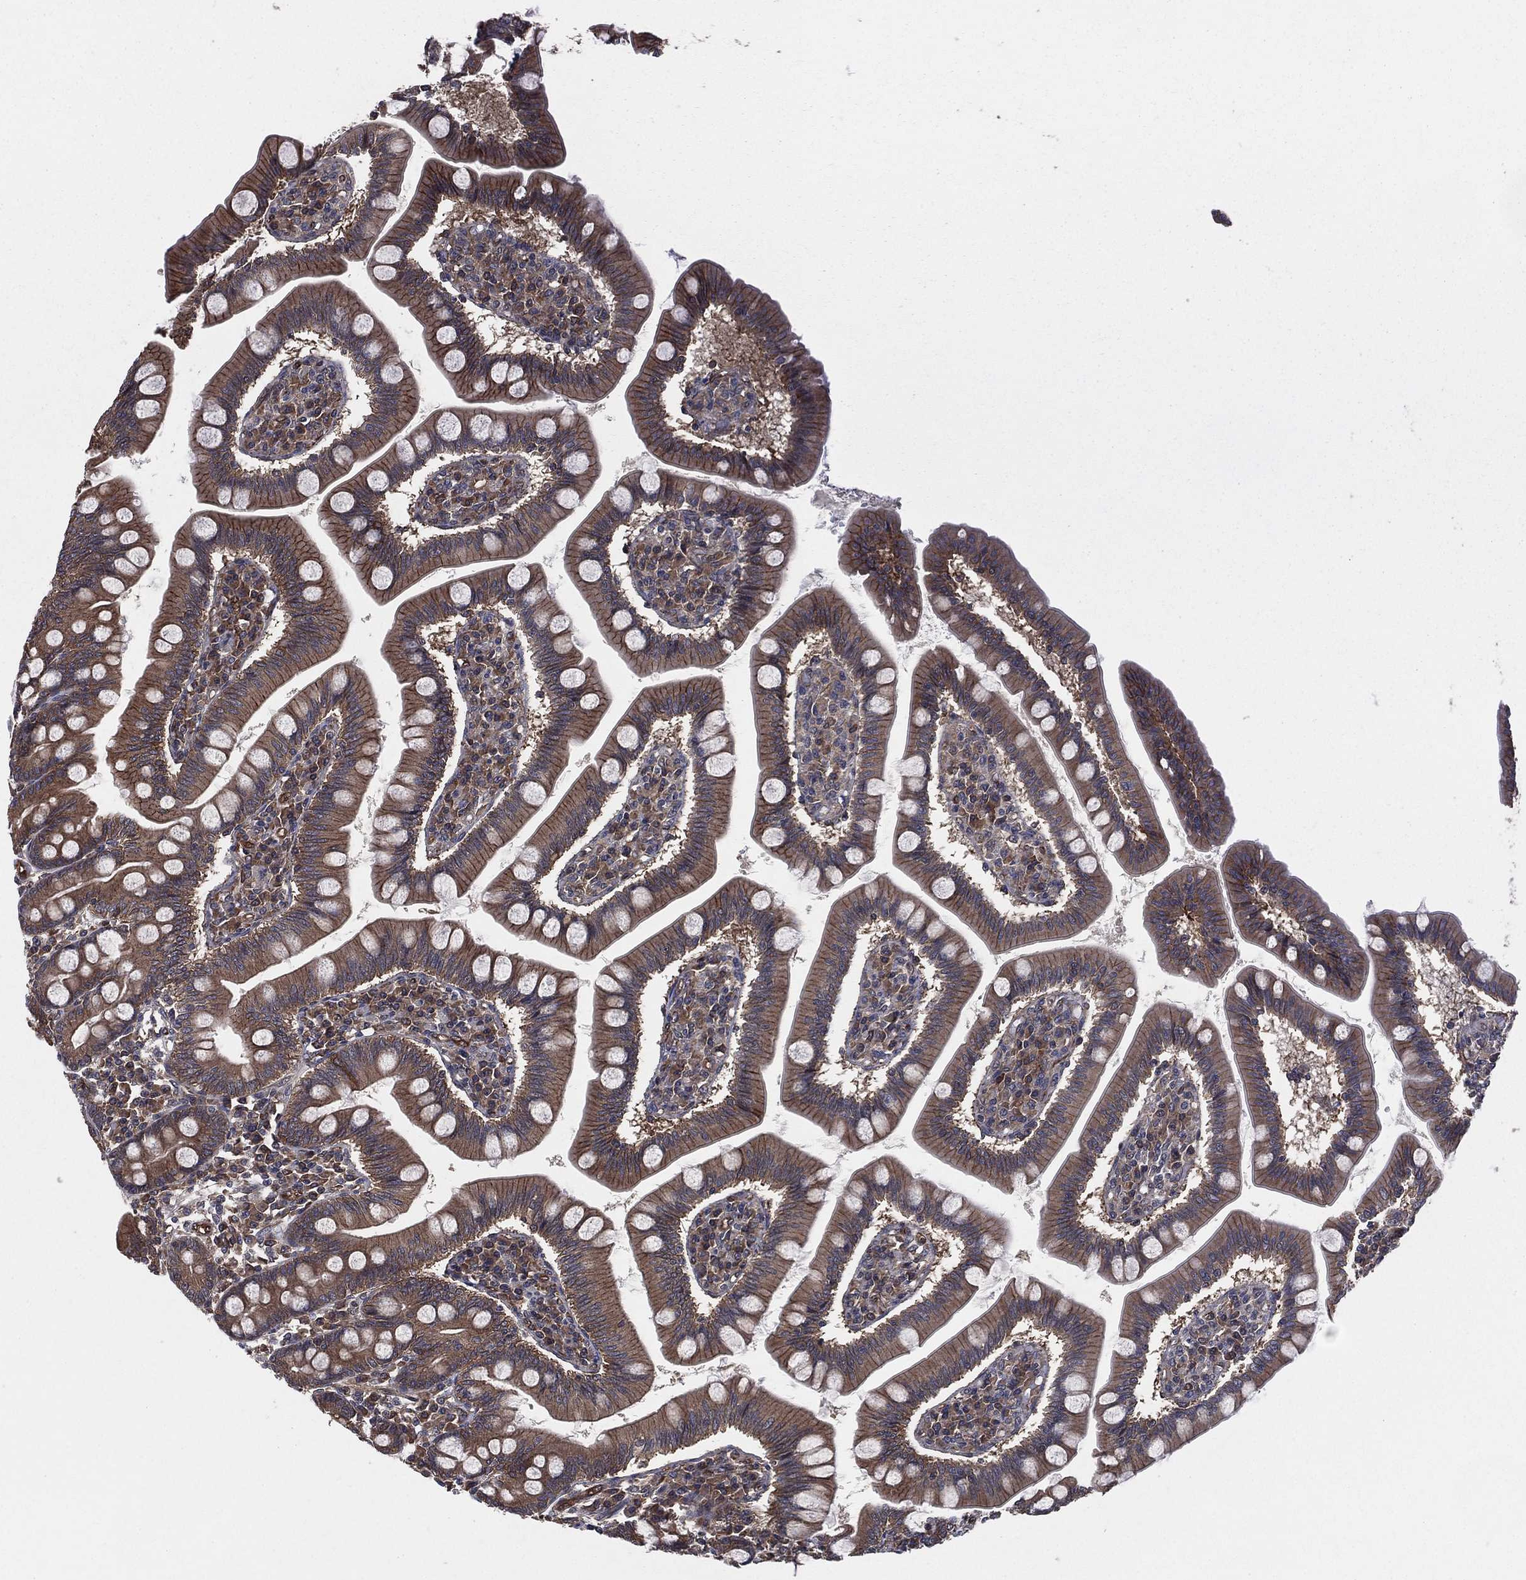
{"staining": {"intensity": "strong", "quantity": "25%-75%", "location": "cytoplasmic/membranous"}, "tissue": "small intestine", "cell_type": "Glandular cells", "image_type": "normal", "snomed": [{"axis": "morphology", "description": "Normal tissue, NOS"}, {"axis": "topography", "description": "Small intestine"}], "caption": "Immunohistochemistry (IHC) staining of unremarkable small intestine, which demonstrates high levels of strong cytoplasmic/membranous staining in approximately 25%-75% of glandular cells indicating strong cytoplasmic/membranous protein staining. The staining was performed using DAB (3,3'-diaminobenzidine) (brown) for protein detection and nuclei were counterstained in hematoxylin (blue).", "gene": "CERT1", "patient": {"sex": "male", "age": 88}}